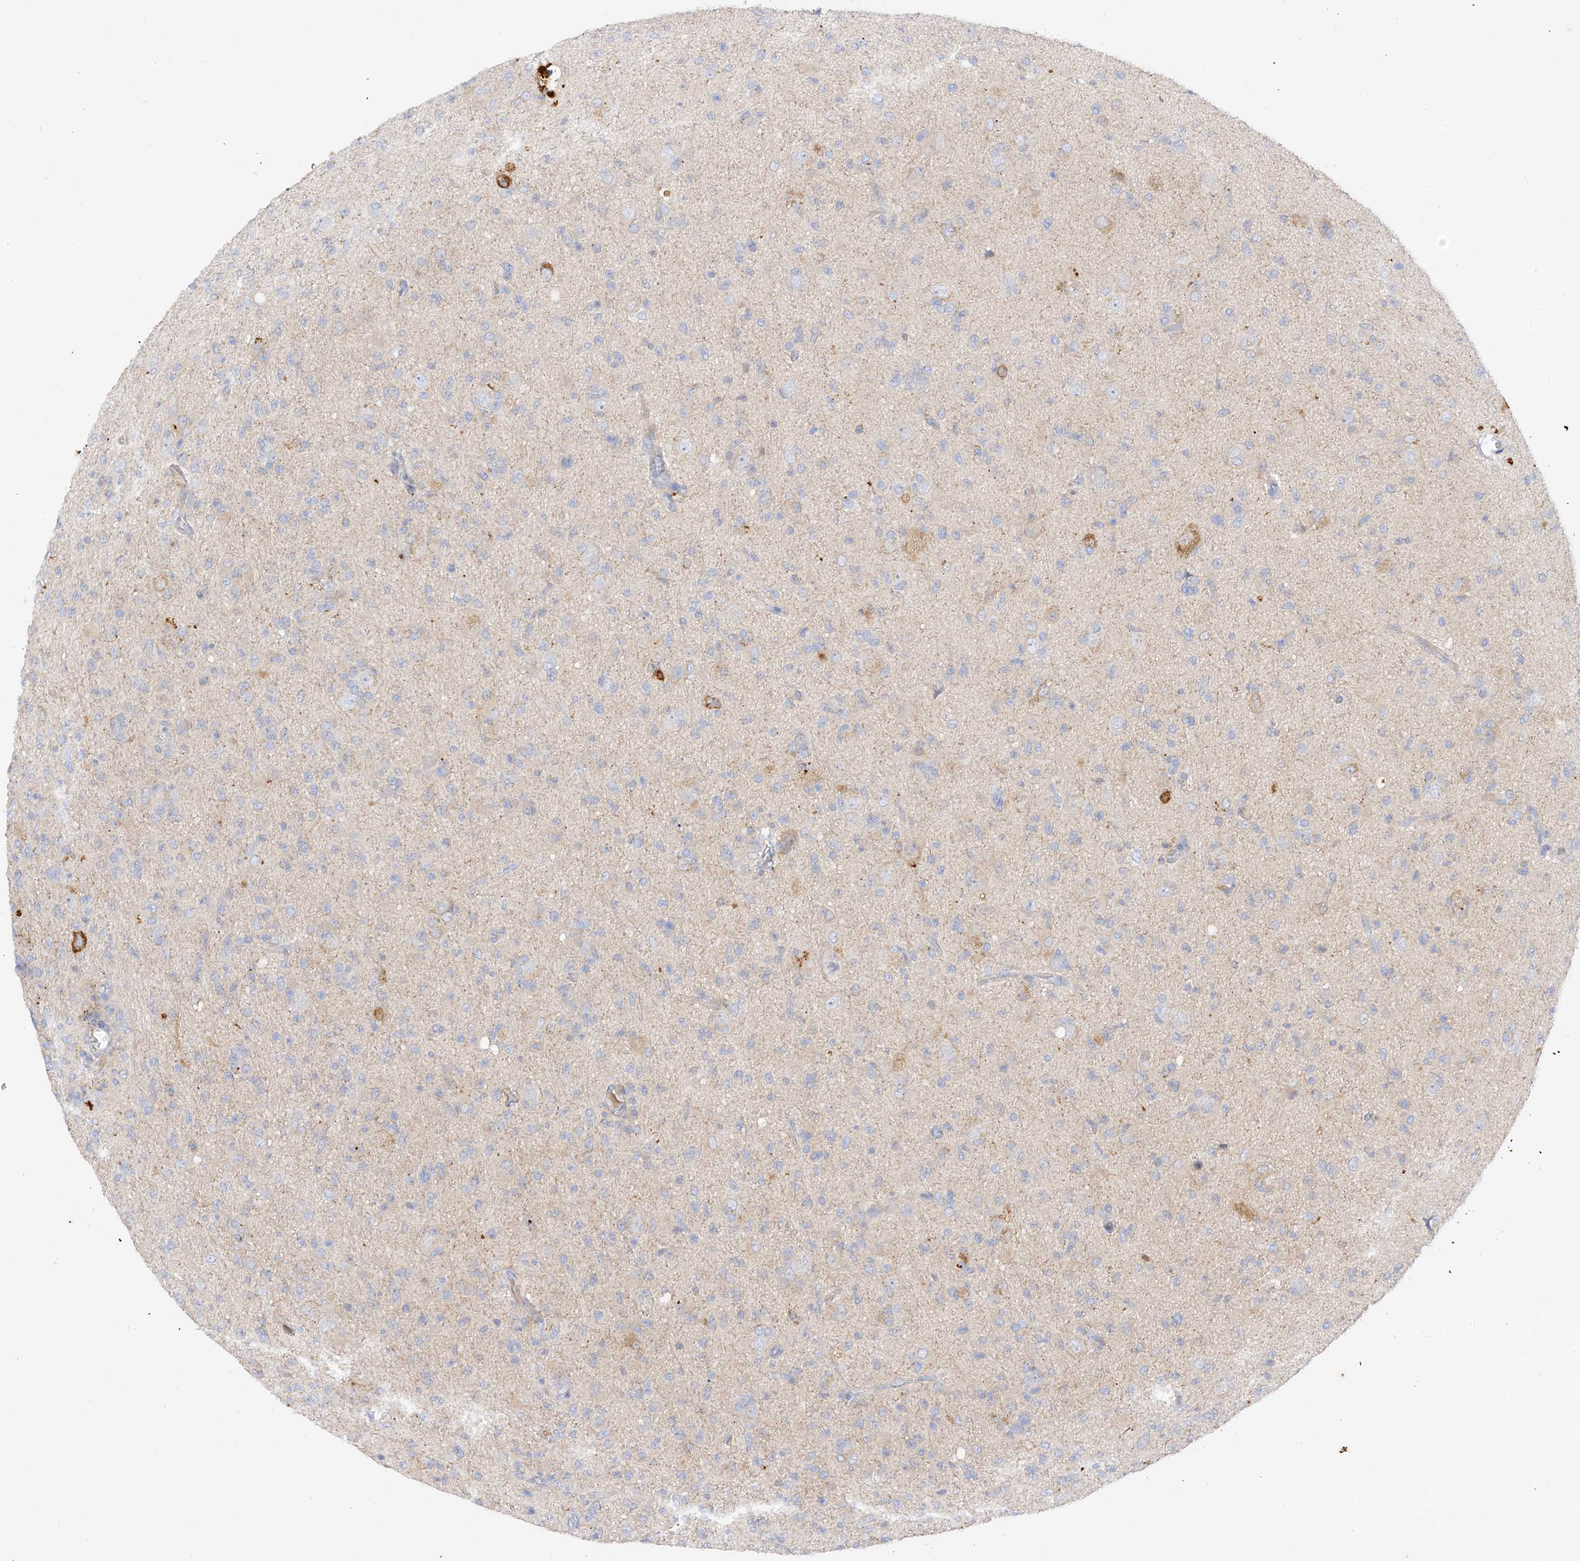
{"staining": {"intensity": "negative", "quantity": "none", "location": "none"}, "tissue": "glioma", "cell_type": "Tumor cells", "image_type": "cancer", "snomed": [{"axis": "morphology", "description": "Glioma, malignant, High grade"}, {"axis": "topography", "description": "Brain"}], "caption": "Photomicrograph shows no significant protein staining in tumor cells of malignant high-grade glioma.", "gene": "ARV1", "patient": {"sex": "female", "age": 57}}